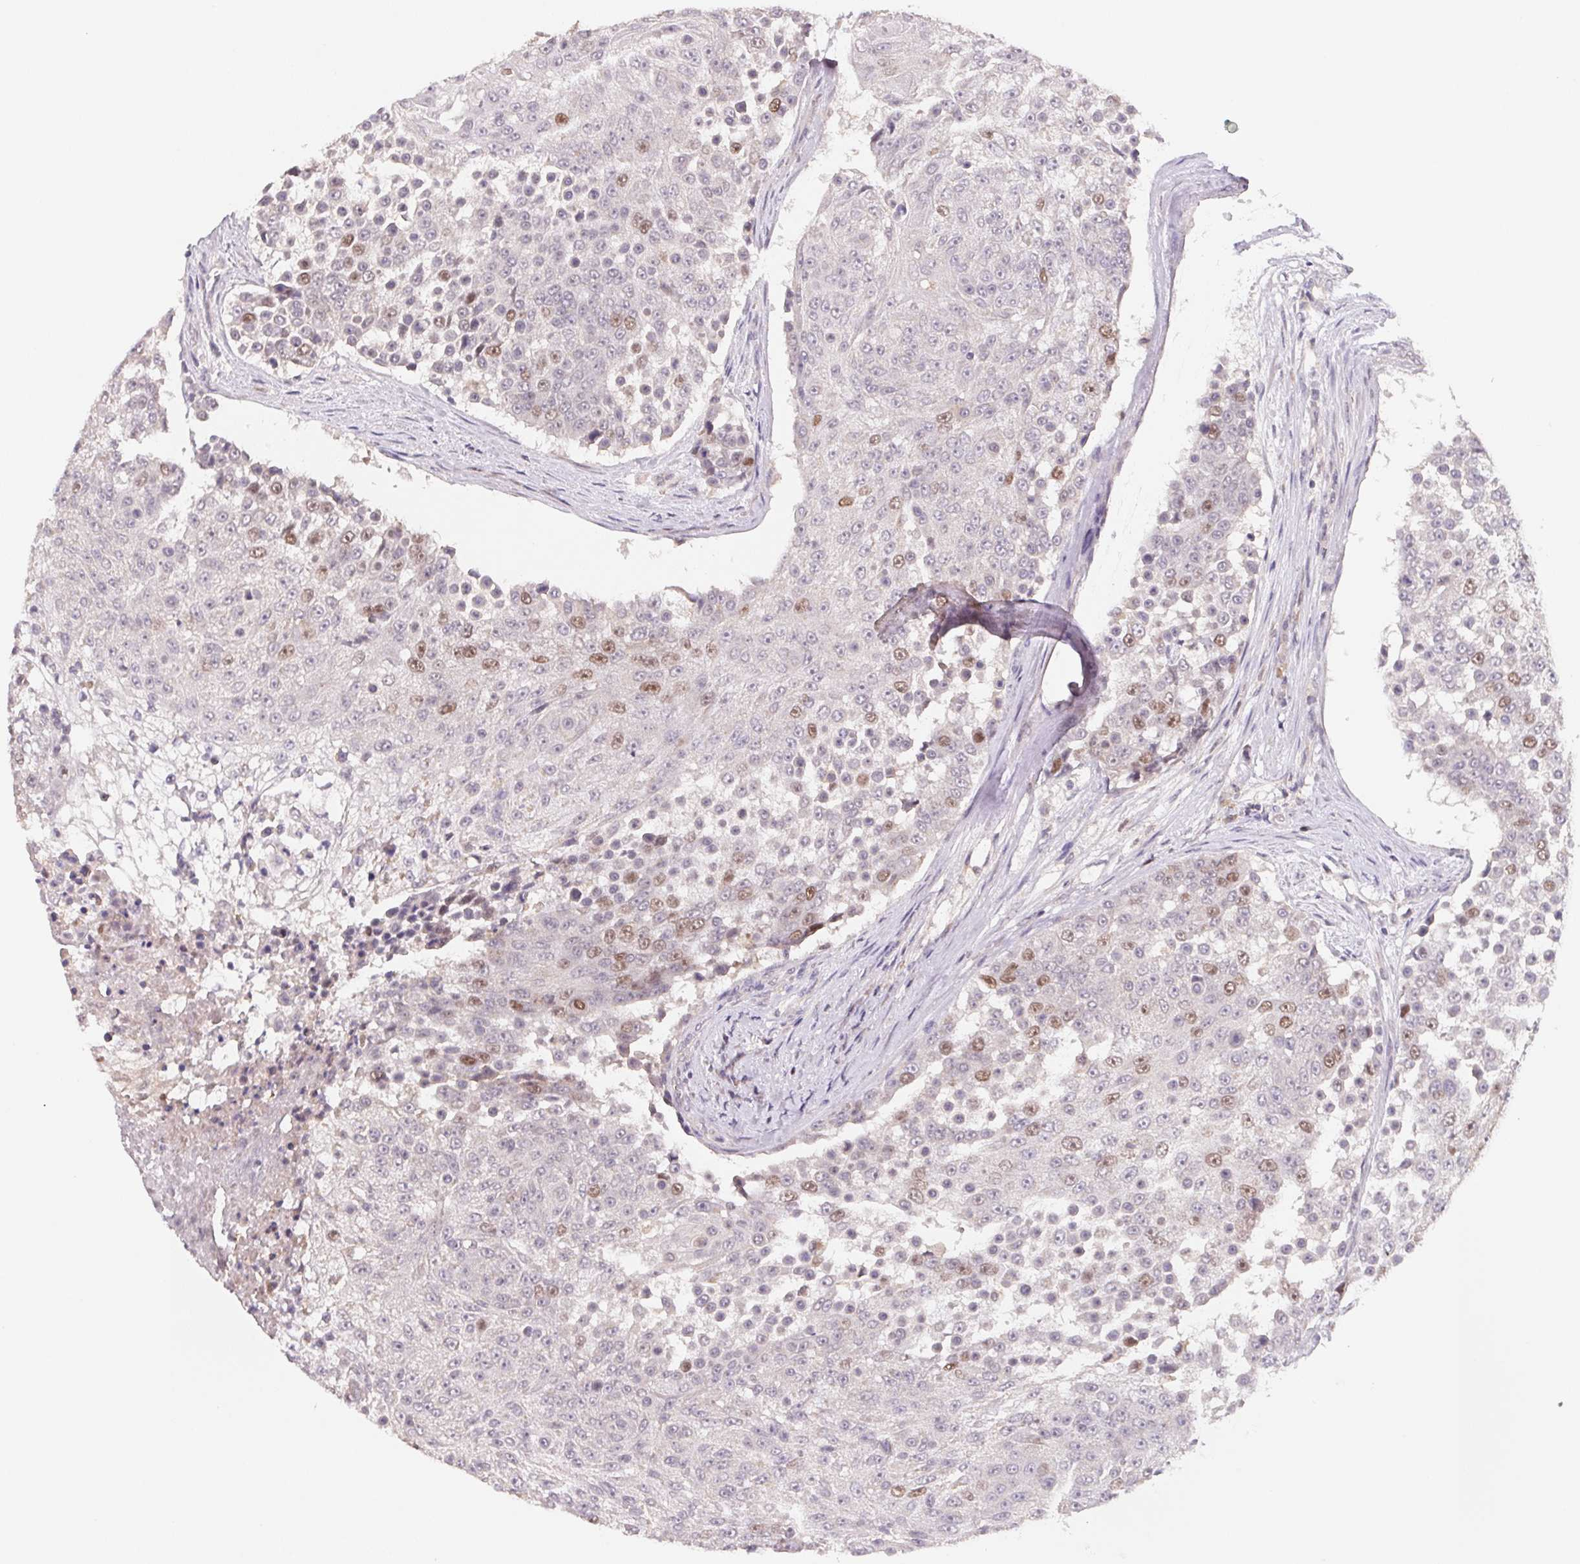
{"staining": {"intensity": "moderate", "quantity": "<25%", "location": "nuclear"}, "tissue": "urothelial cancer", "cell_type": "Tumor cells", "image_type": "cancer", "snomed": [{"axis": "morphology", "description": "Urothelial carcinoma, High grade"}, {"axis": "topography", "description": "Urinary bladder"}], "caption": "The image exhibits staining of urothelial cancer, revealing moderate nuclear protein positivity (brown color) within tumor cells.", "gene": "KIFC1", "patient": {"sex": "female", "age": 63}}